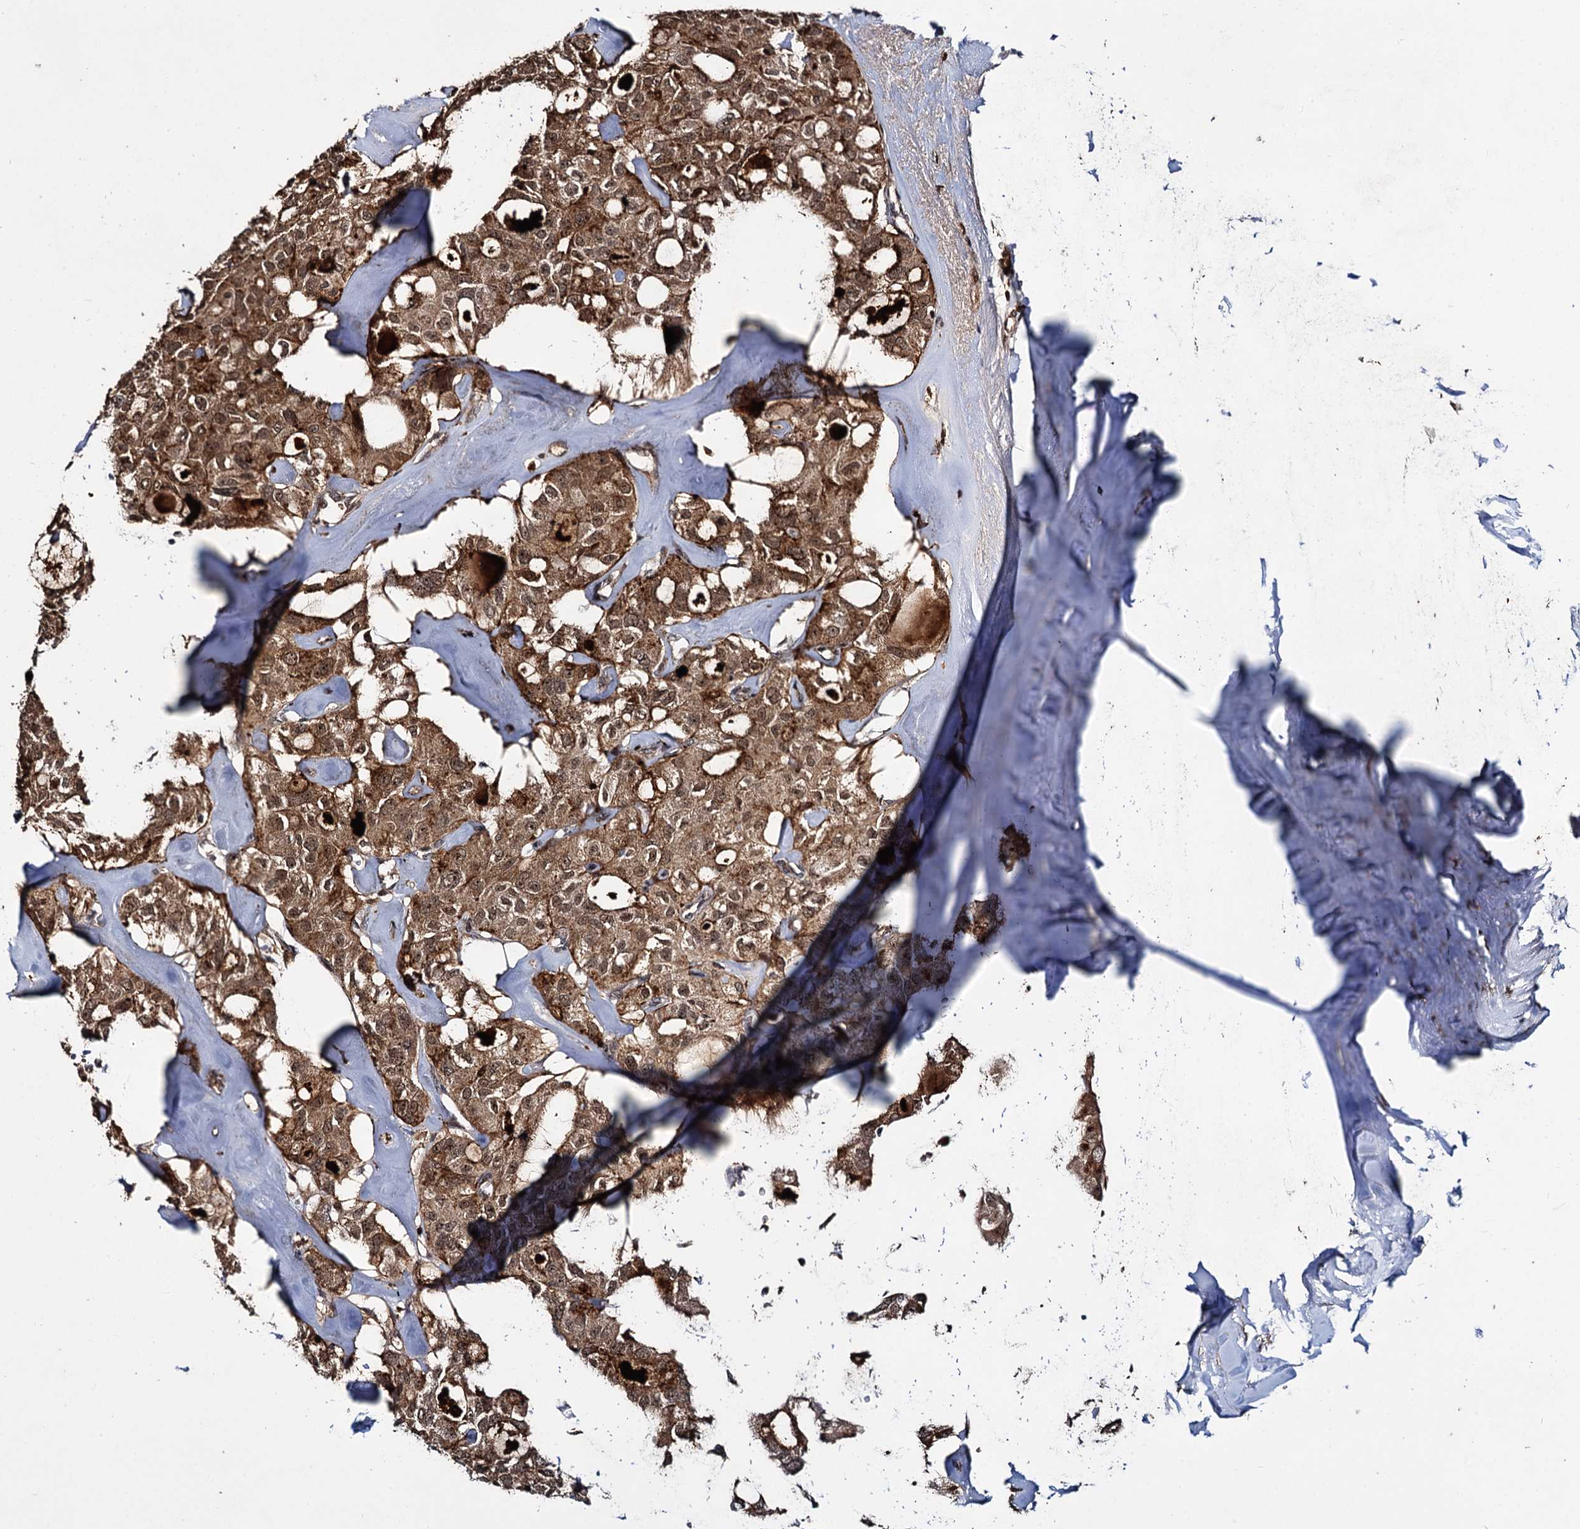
{"staining": {"intensity": "strong", "quantity": ">75%", "location": "cytoplasmic/membranous"}, "tissue": "thyroid cancer", "cell_type": "Tumor cells", "image_type": "cancer", "snomed": [{"axis": "morphology", "description": "Follicular adenoma carcinoma, NOS"}, {"axis": "topography", "description": "Thyroid gland"}], "caption": "This photomicrograph displays immunohistochemistry staining of human thyroid follicular adenoma carcinoma, with high strong cytoplasmic/membranous positivity in about >75% of tumor cells.", "gene": "CEP192", "patient": {"sex": "male", "age": 75}}